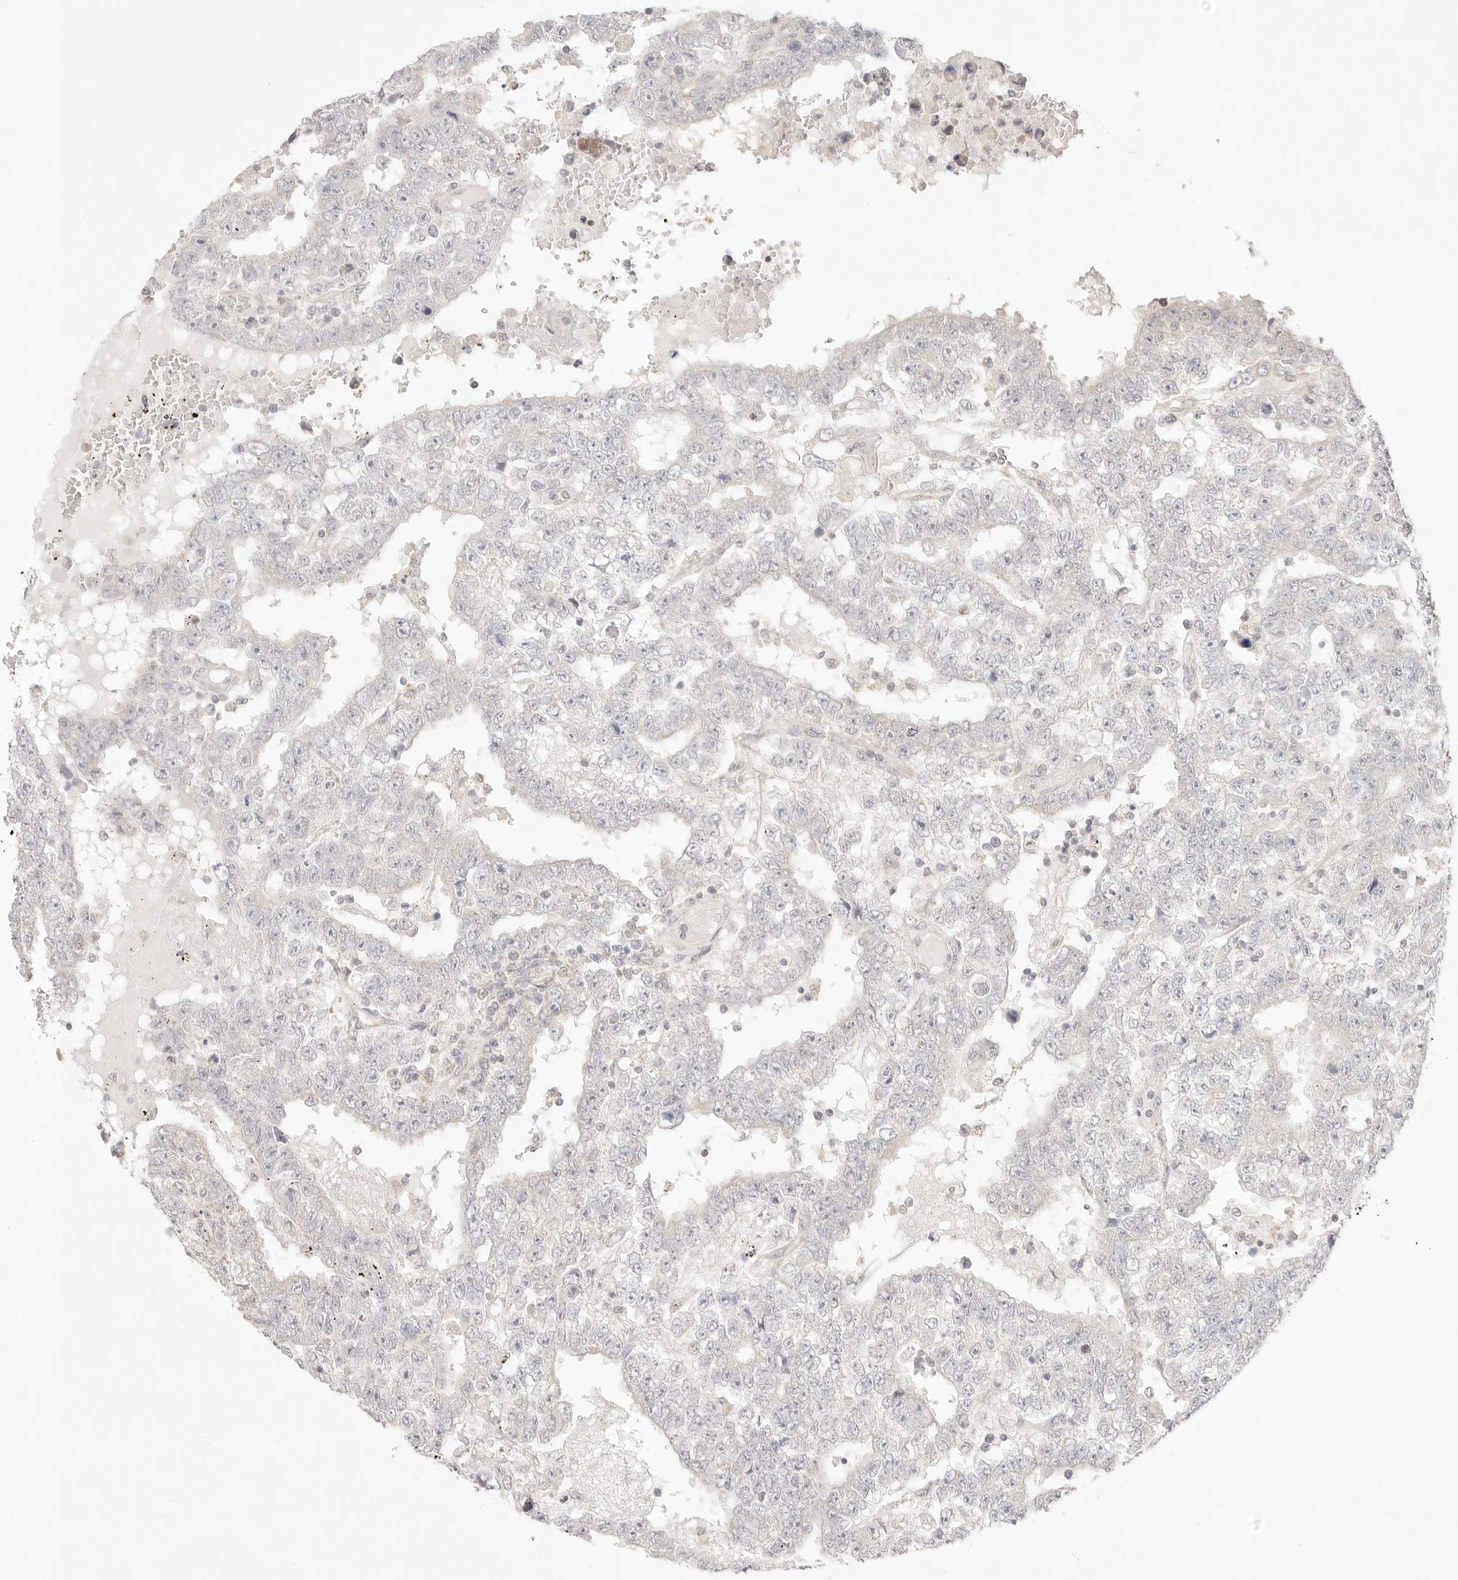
{"staining": {"intensity": "negative", "quantity": "none", "location": "none"}, "tissue": "testis cancer", "cell_type": "Tumor cells", "image_type": "cancer", "snomed": [{"axis": "morphology", "description": "Carcinoma, Embryonal, NOS"}, {"axis": "topography", "description": "Testis"}], "caption": "This is an immunohistochemistry (IHC) photomicrograph of testis cancer (embryonal carcinoma). There is no staining in tumor cells.", "gene": "GPR156", "patient": {"sex": "male", "age": 25}}